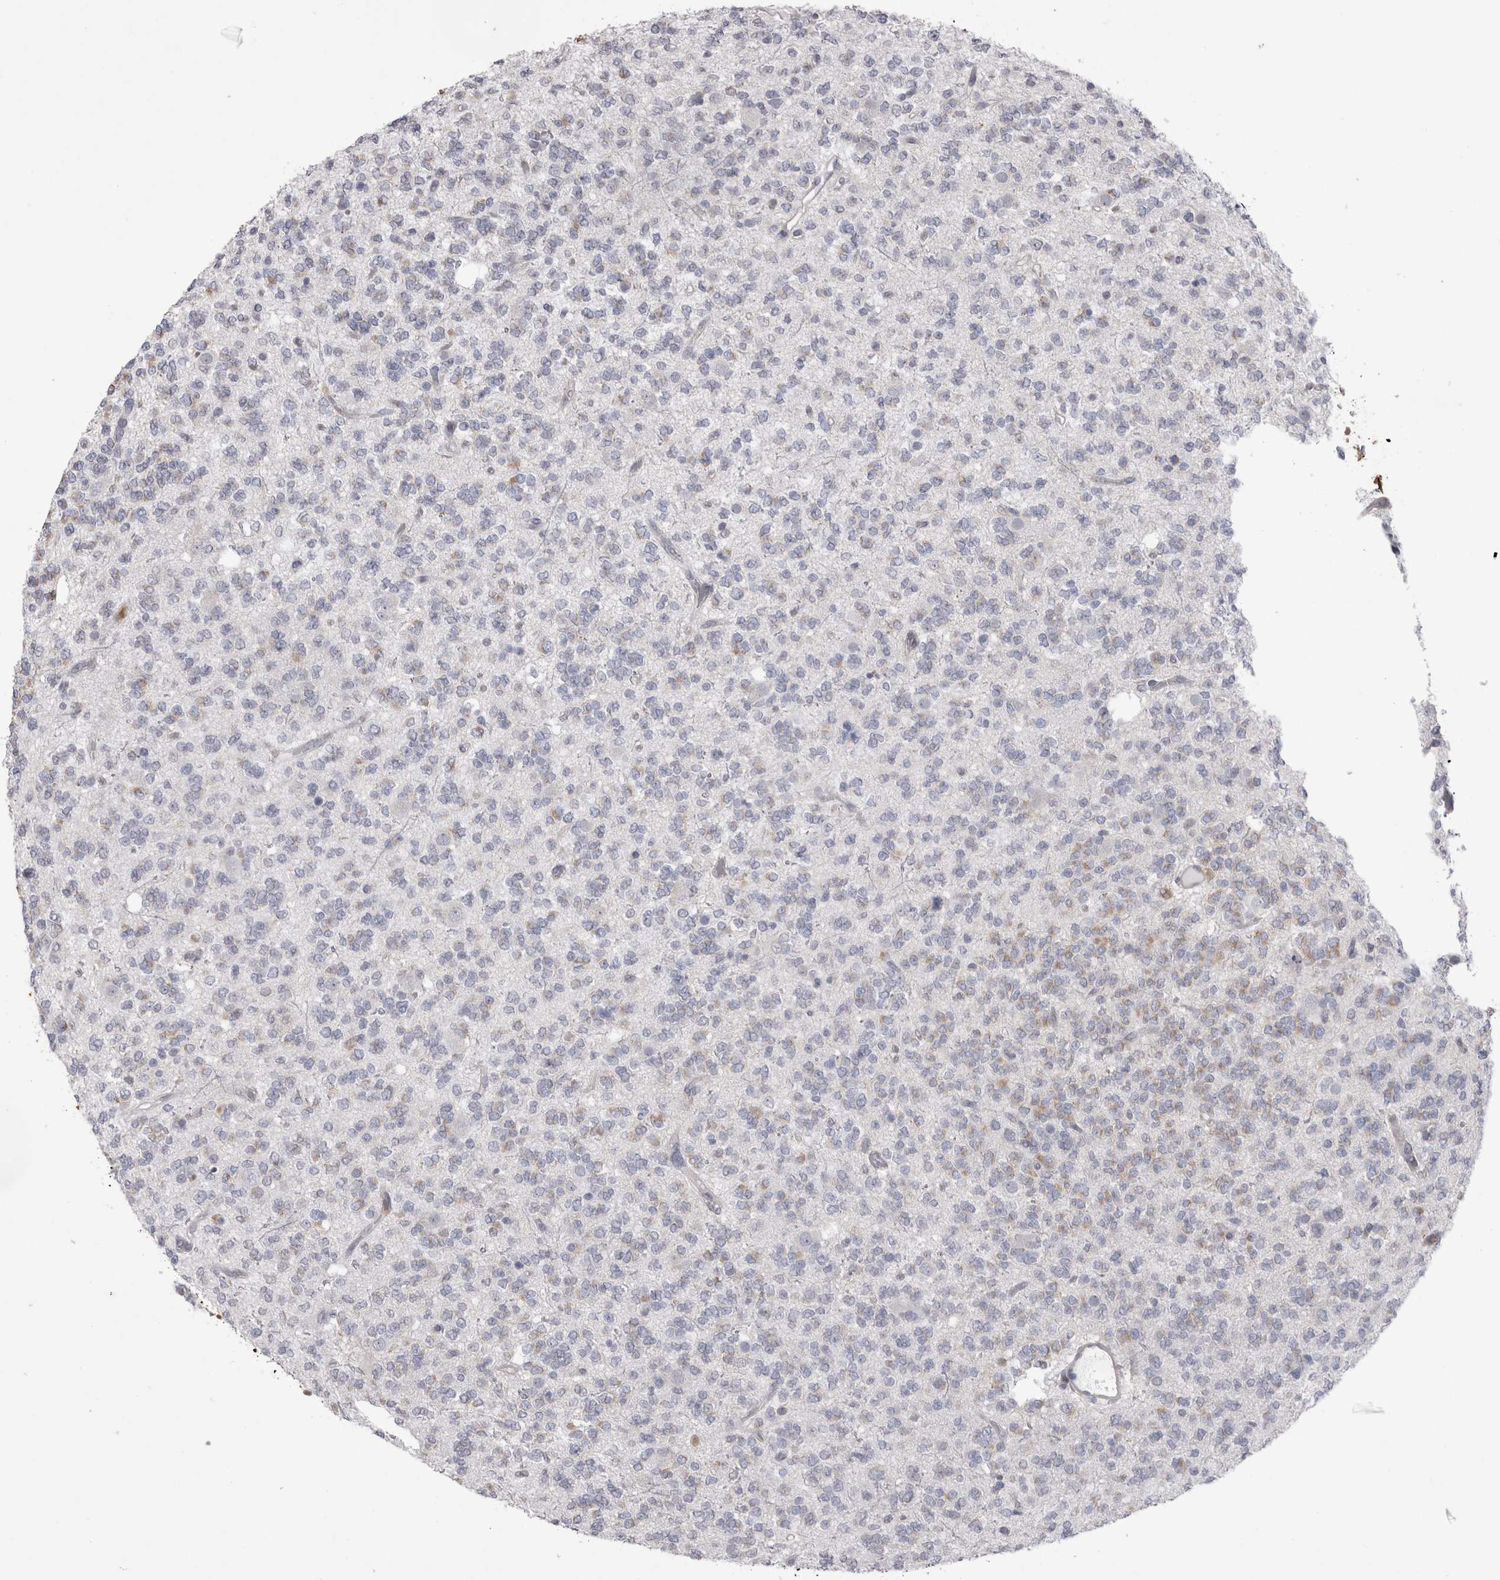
{"staining": {"intensity": "moderate", "quantity": "25%-75%", "location": "cytoplasmic/membranous"}, "tissue": "glioma", "cell_type": "Tumor cells", "image_type": "cancer", "snomed": [{"axis": "morphology", "description": "Glioma, malignant, Low grade"}, {"axis": "topography", "description": "Brain"}], "caption": "Immunohistochemical staining of glioma demonstrates moderate cytoplasmic/membranous protein expression in approximately 25%-75% of tumor cells.", "gene": "CHIC2", "patient": {"sex": "male", "age": 38}}